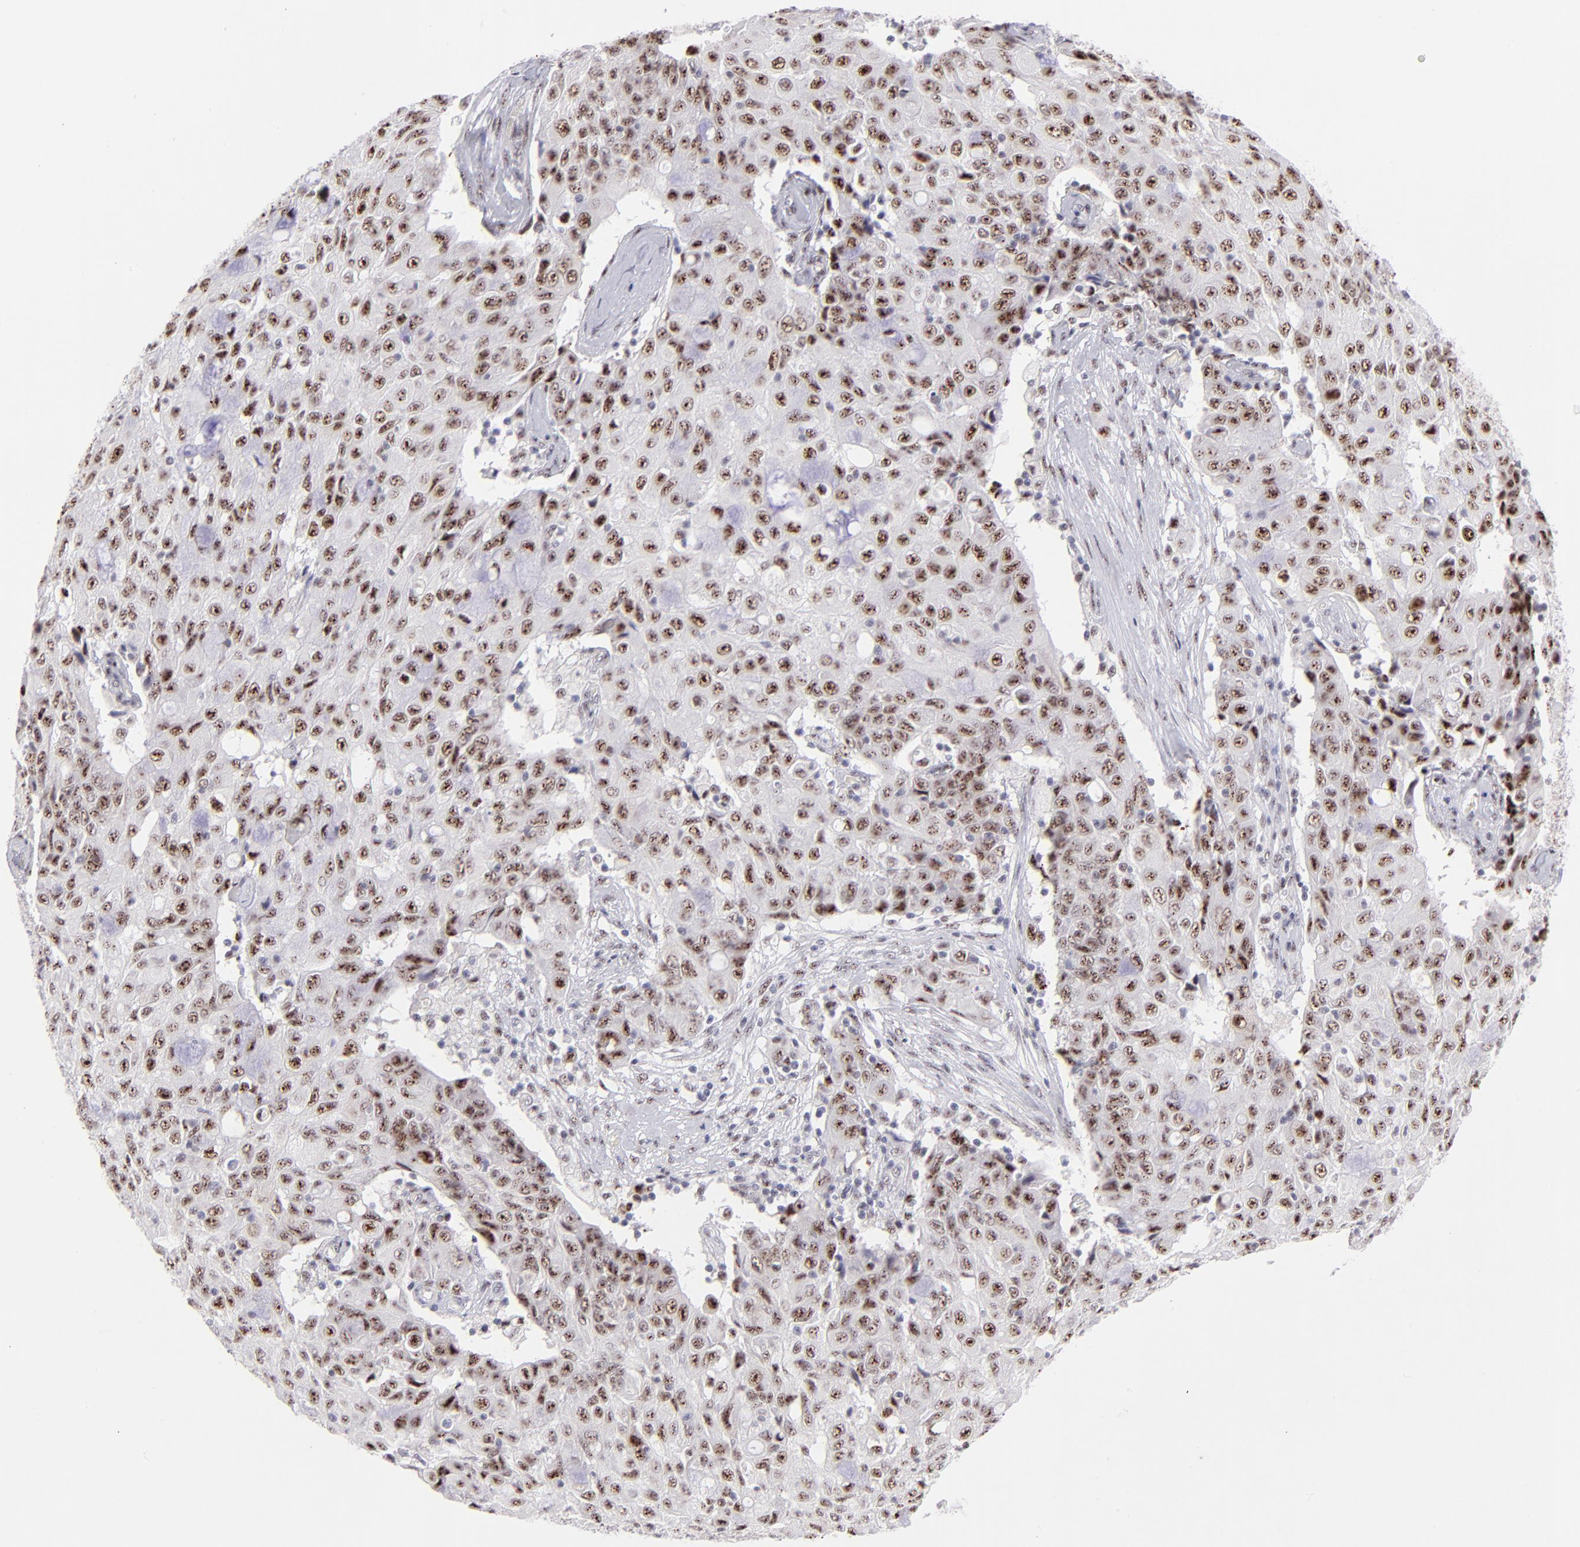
{"staining": {"intensity": "moderate", "quantity": ">75%", "location": "nuclear"}, "tissue": "ovarian cancer", "cell_type": "Tumor cells", "image_type": "cancer", "snomed": [{"axis": "morphology", "description": "Carcinoma, endometroid"}, {"axis": "topography", "description": "Ovary"}], "caption": "An immunohistochemistry (IHC) image of neoplastic tissue is shown. Protein staining in brown shows moderate nuclear positivity in ovarian cancer within tumor cells.", "gene": "CDC25C", "patient": {"sex": "female", "age": 42}}